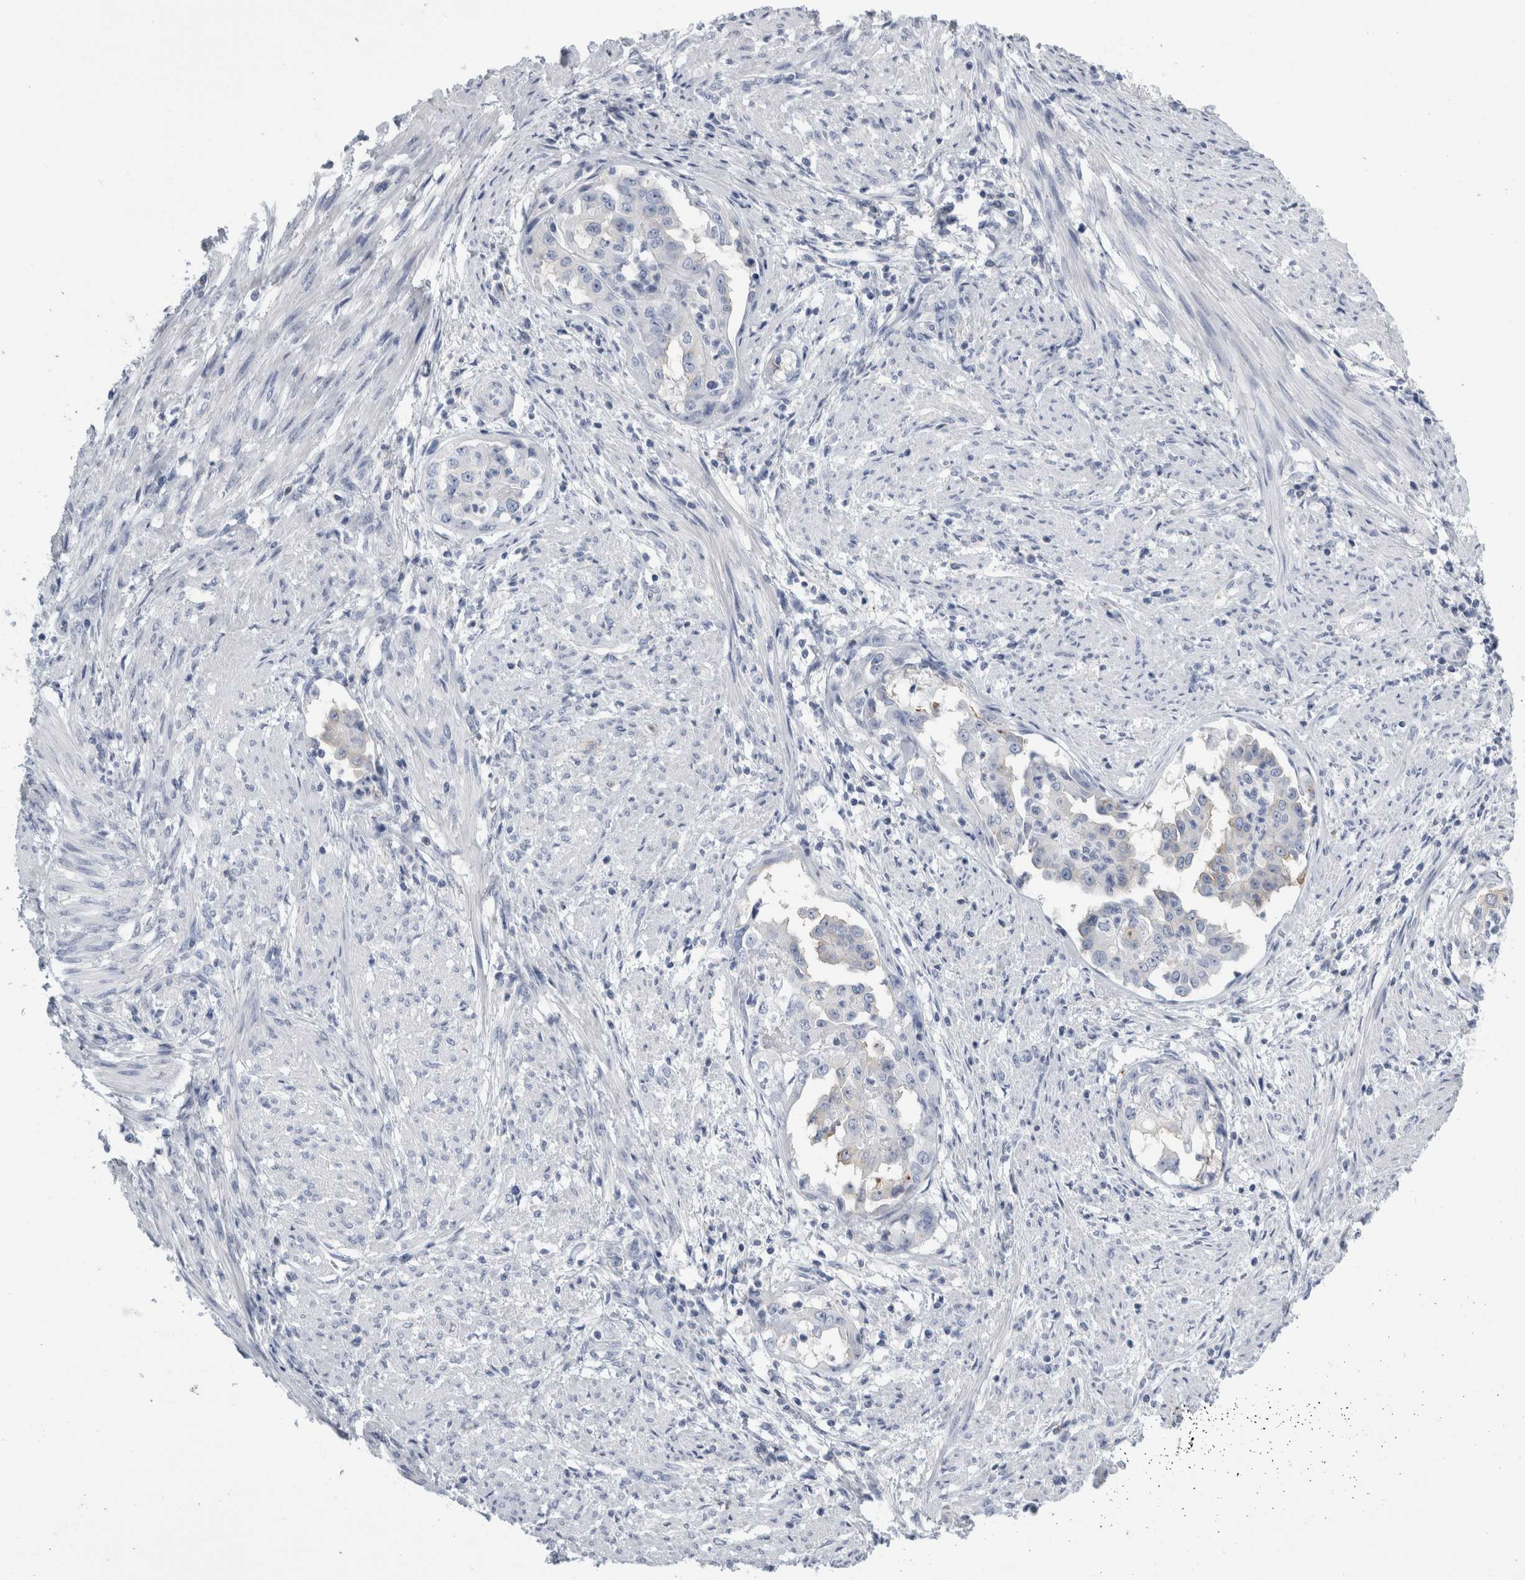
{"staining": {"intensity": "weak", "quantity": "<25%", "location": "cytoplasmic/membranous"}, "tissue": "endometrial cancer", "cell_type": "Tumor cells", "image_type": "cancer", "snomed": [{"axis": "morphology", "description": "Adenocarcinoma, NOS"}, {"axis": "topography", "description": "Endometrium"}], "caption": "Human endometrial cancer (adenocarcinoma) stained for a protein using immunohistochemistry displays no expression in tumor cells.", "gene": "ANKFY1", "patient": {"sex": "female", "age": 85}}